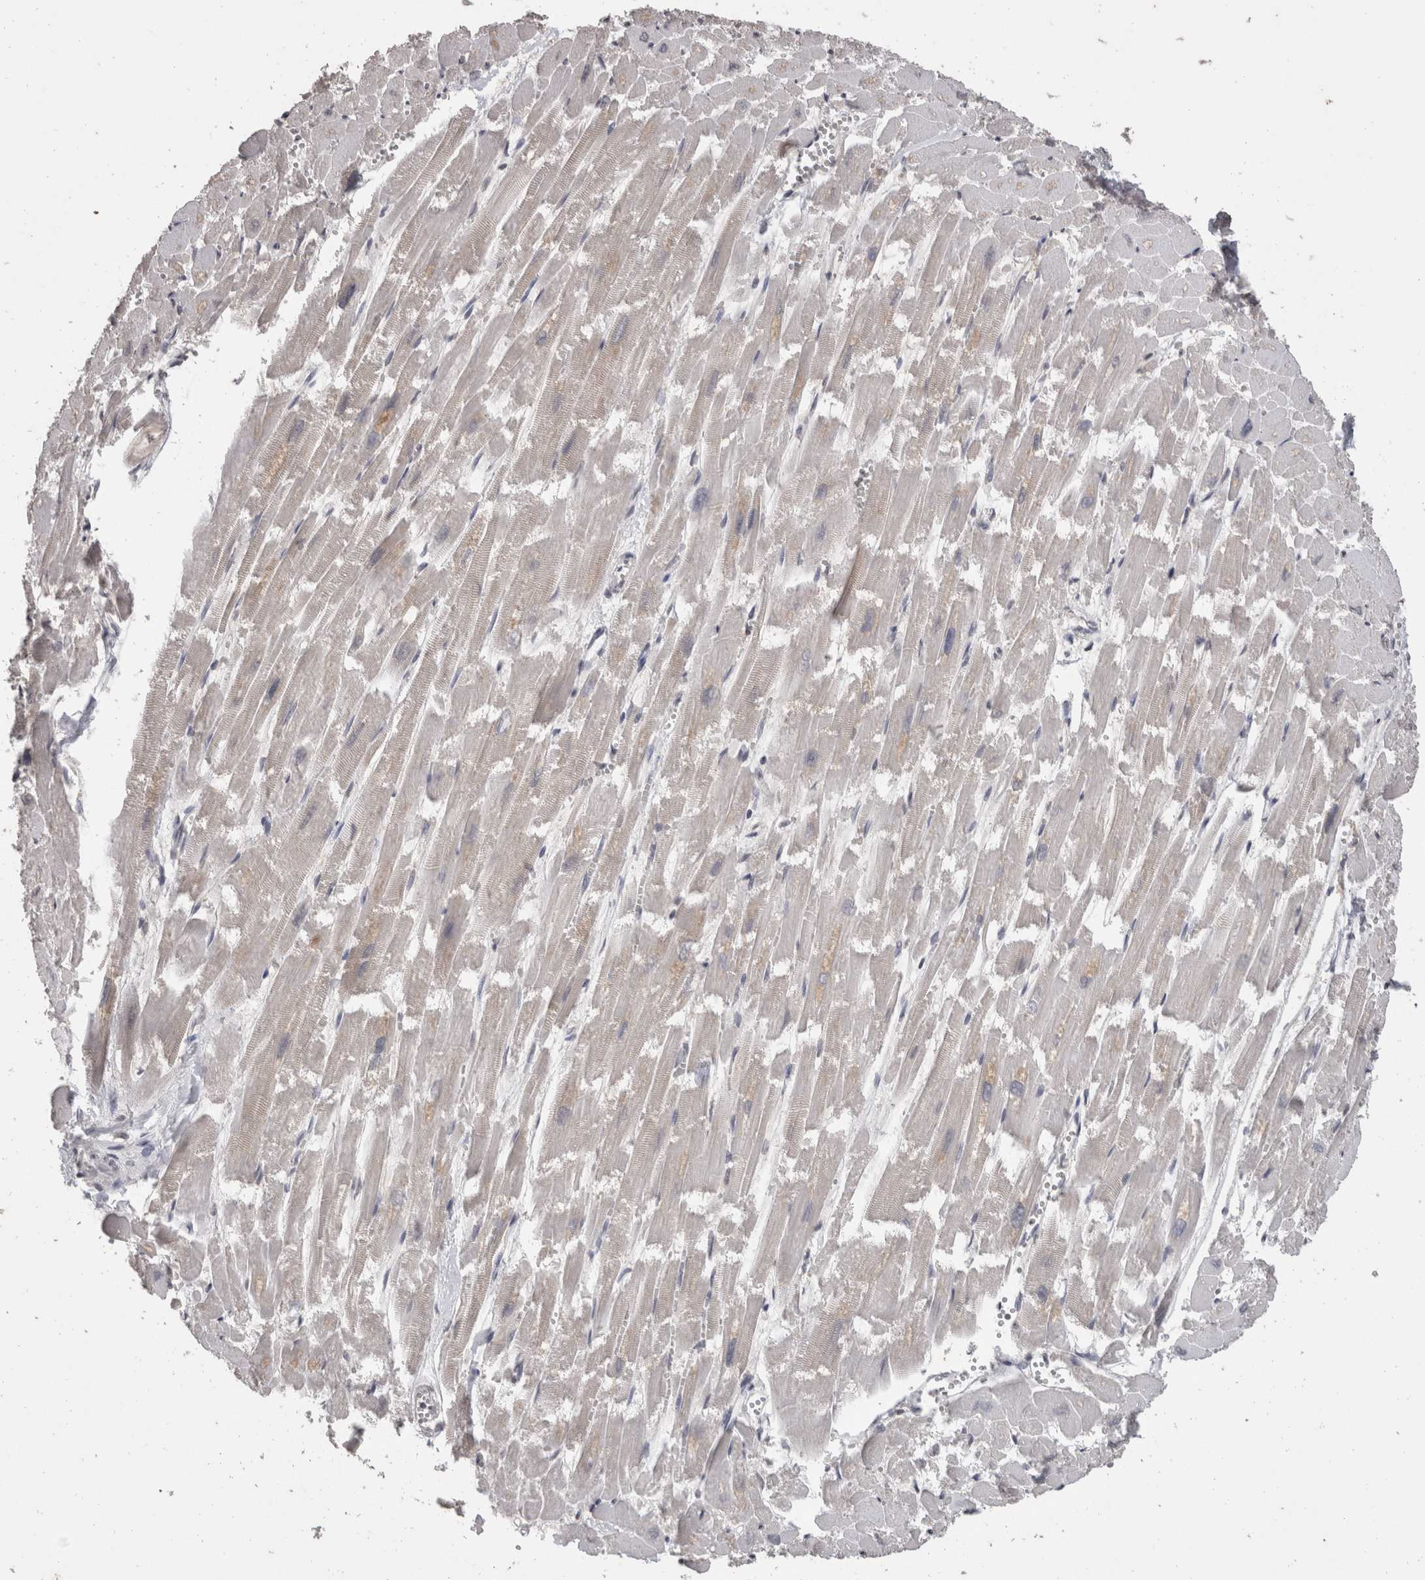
{"staining": {"intensity": "moderate", "quantity": "<25%", "location": "nuclear"}, "tissue": "heart muscle", "cell_type": "Cardiomyocytes", "image_type": "normal", "snomed": [{"axis": "morphology", "description": "Normal tissue, NOS"}, {"axis": "topography", "description": "Heart"}], "caption": "This is an image of immunohistochemistry staining of normal heart muscle, which shows moderate staining in the nuclear of cardiomyocytes.", "gene": "DDX17", "patient": {"sex": "male", "age": 54}}